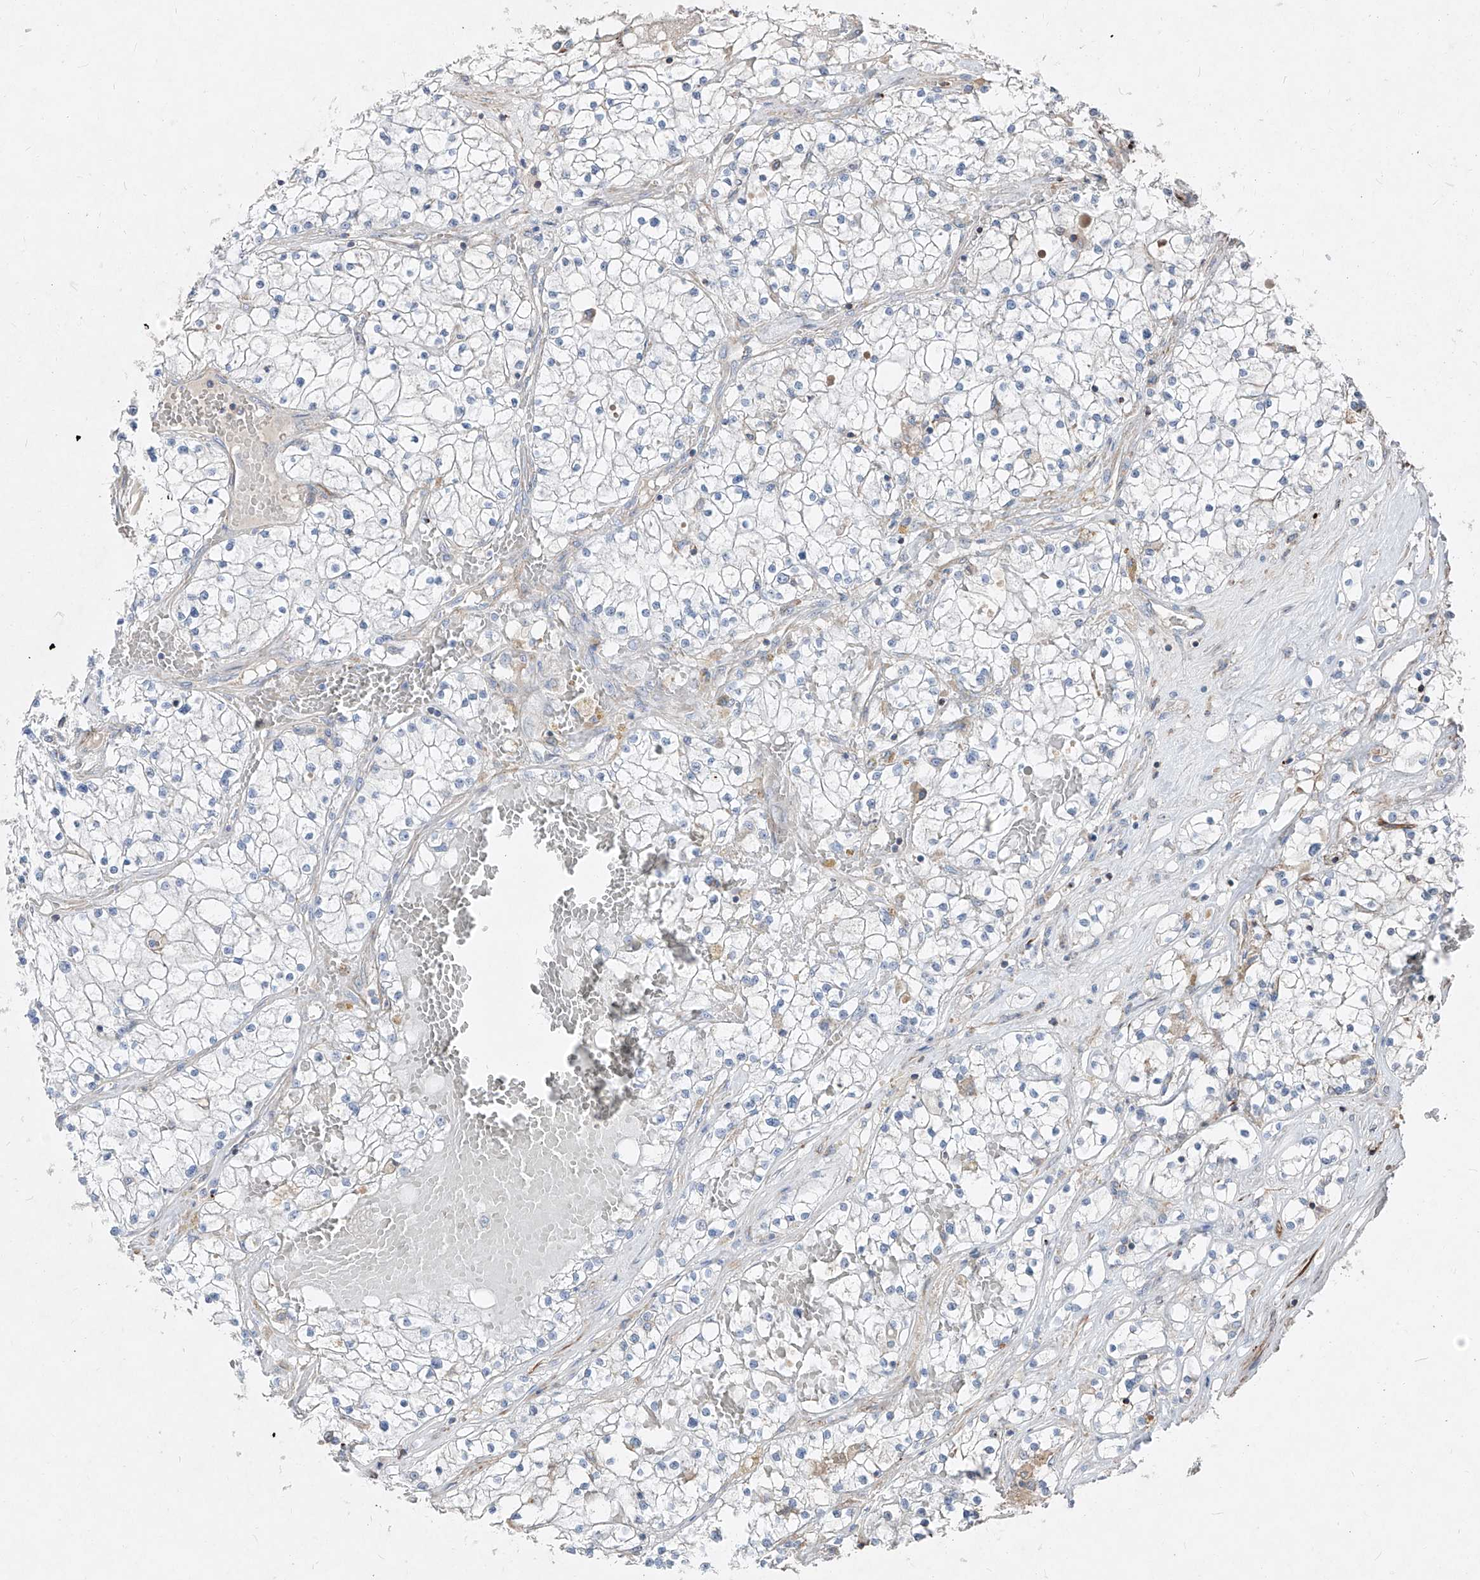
{"staining": {"intensity": "negative", "quantity": "none", "location": "none"}, "tissue": "renal cancer", "cell_type": "Tumor cells", "image_type": "cancer", "snomed": [{"axis": "morphology", "description": "Normal tissue, NOS"}, {"axis": "morphology", "description": "Adenocarcinoma, NOS"}, {"axis": "topography", "description": "Kidney"}], "caption": "Immunohistochemistry (IHC) of human adenocarcinoma (renal) reveals no staining in tumor cells.", "gene": "UFD1", "patient": {"sex": "male", "age": 68}}